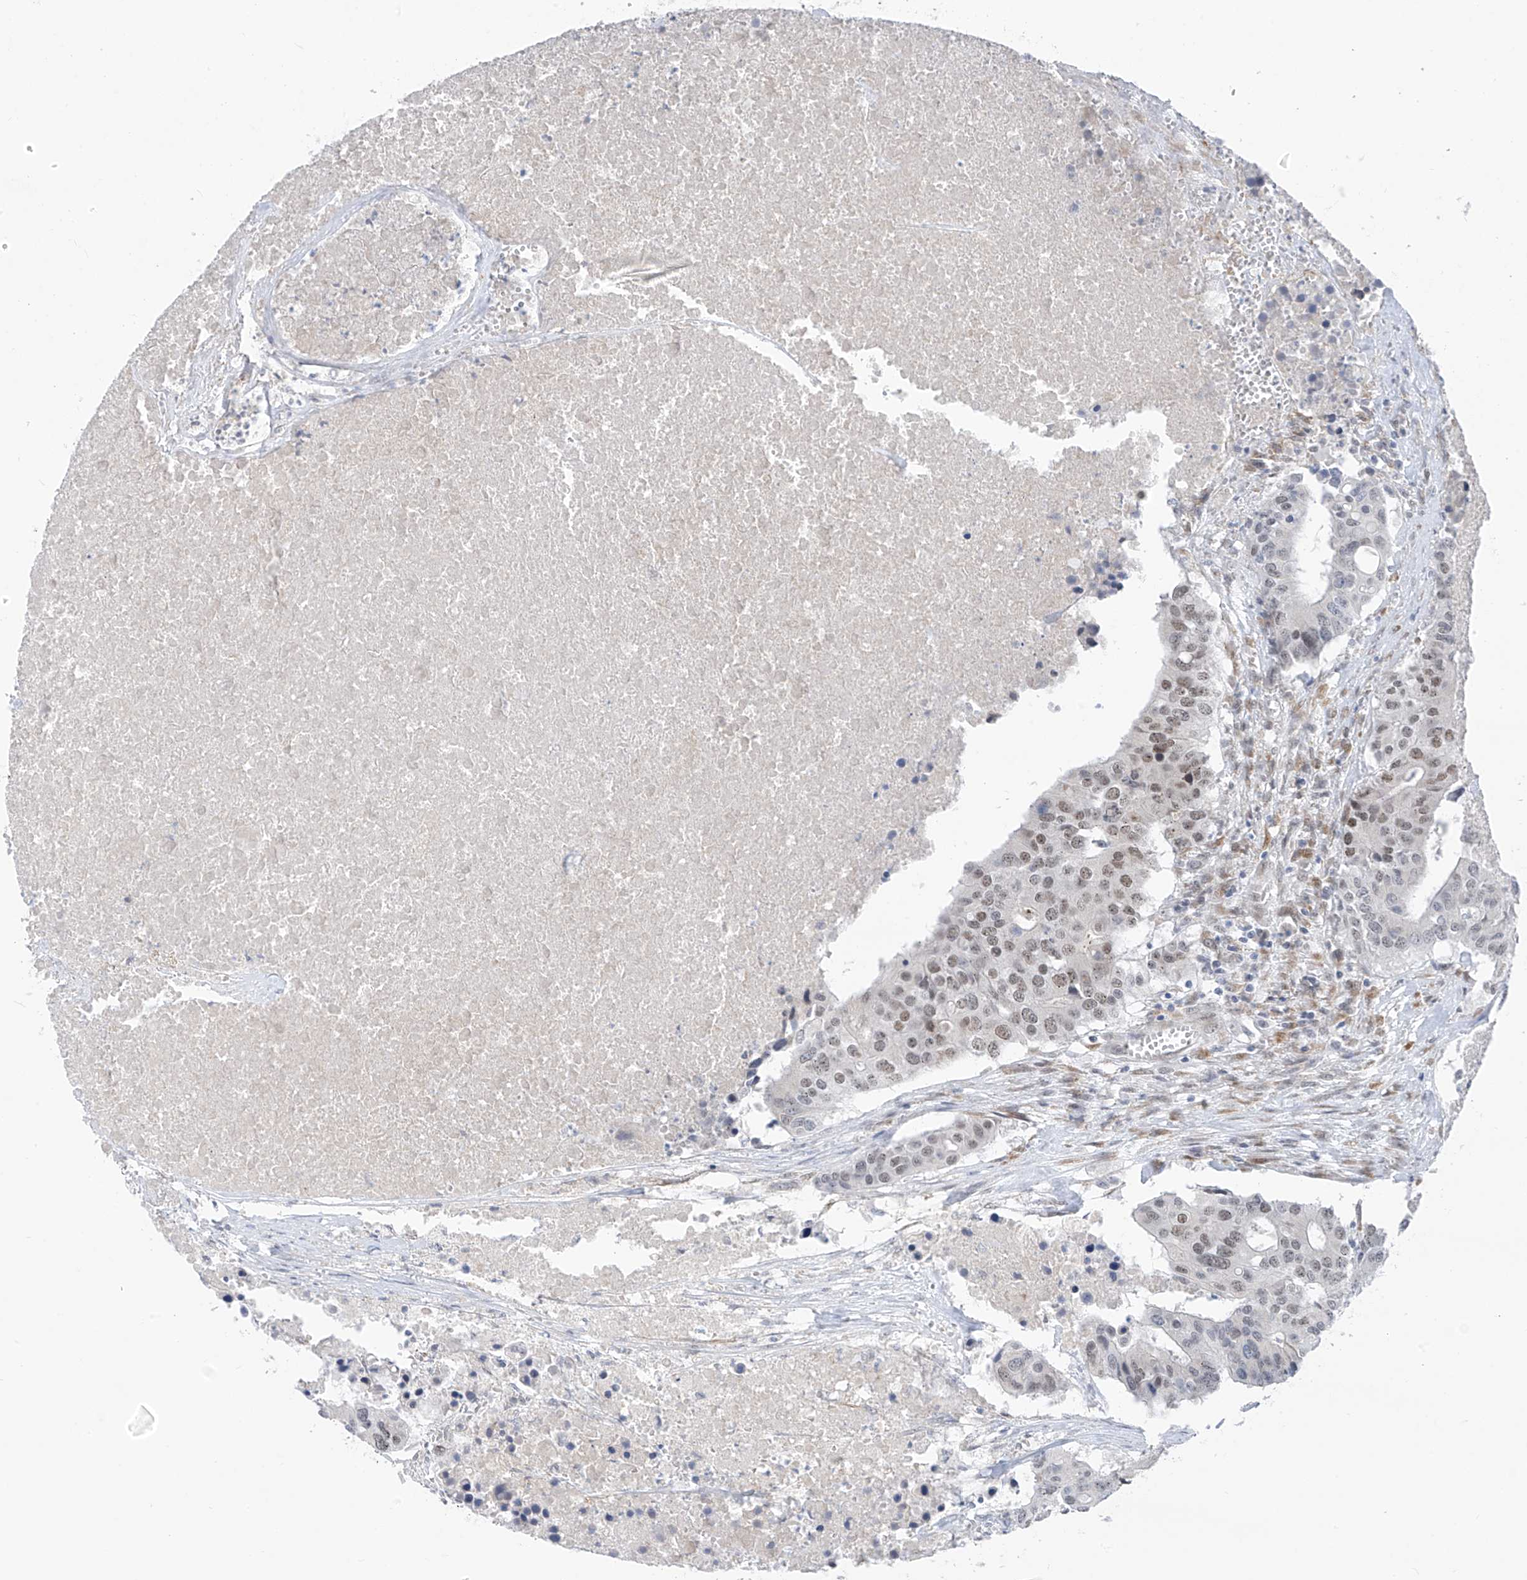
{"staining": {"intensity": "weak", "quantity": "<25%", "location": "nuclear"}, "tissue": "colorectal cancer", "cell_type": "Tumor cells", "image_type": "cancer", "snomed": [{"axis": "morphology", "description": "Adenocarcinoma, NOS"}, {"axis": "topography", "description": "Colon"}], "caption": "This is a micrograph of IHC staining of colorectal cancer, which shows no staining in tumor cells.", "gene": "CYP4V2", "patient": {"sex": "male", "age": 77}}